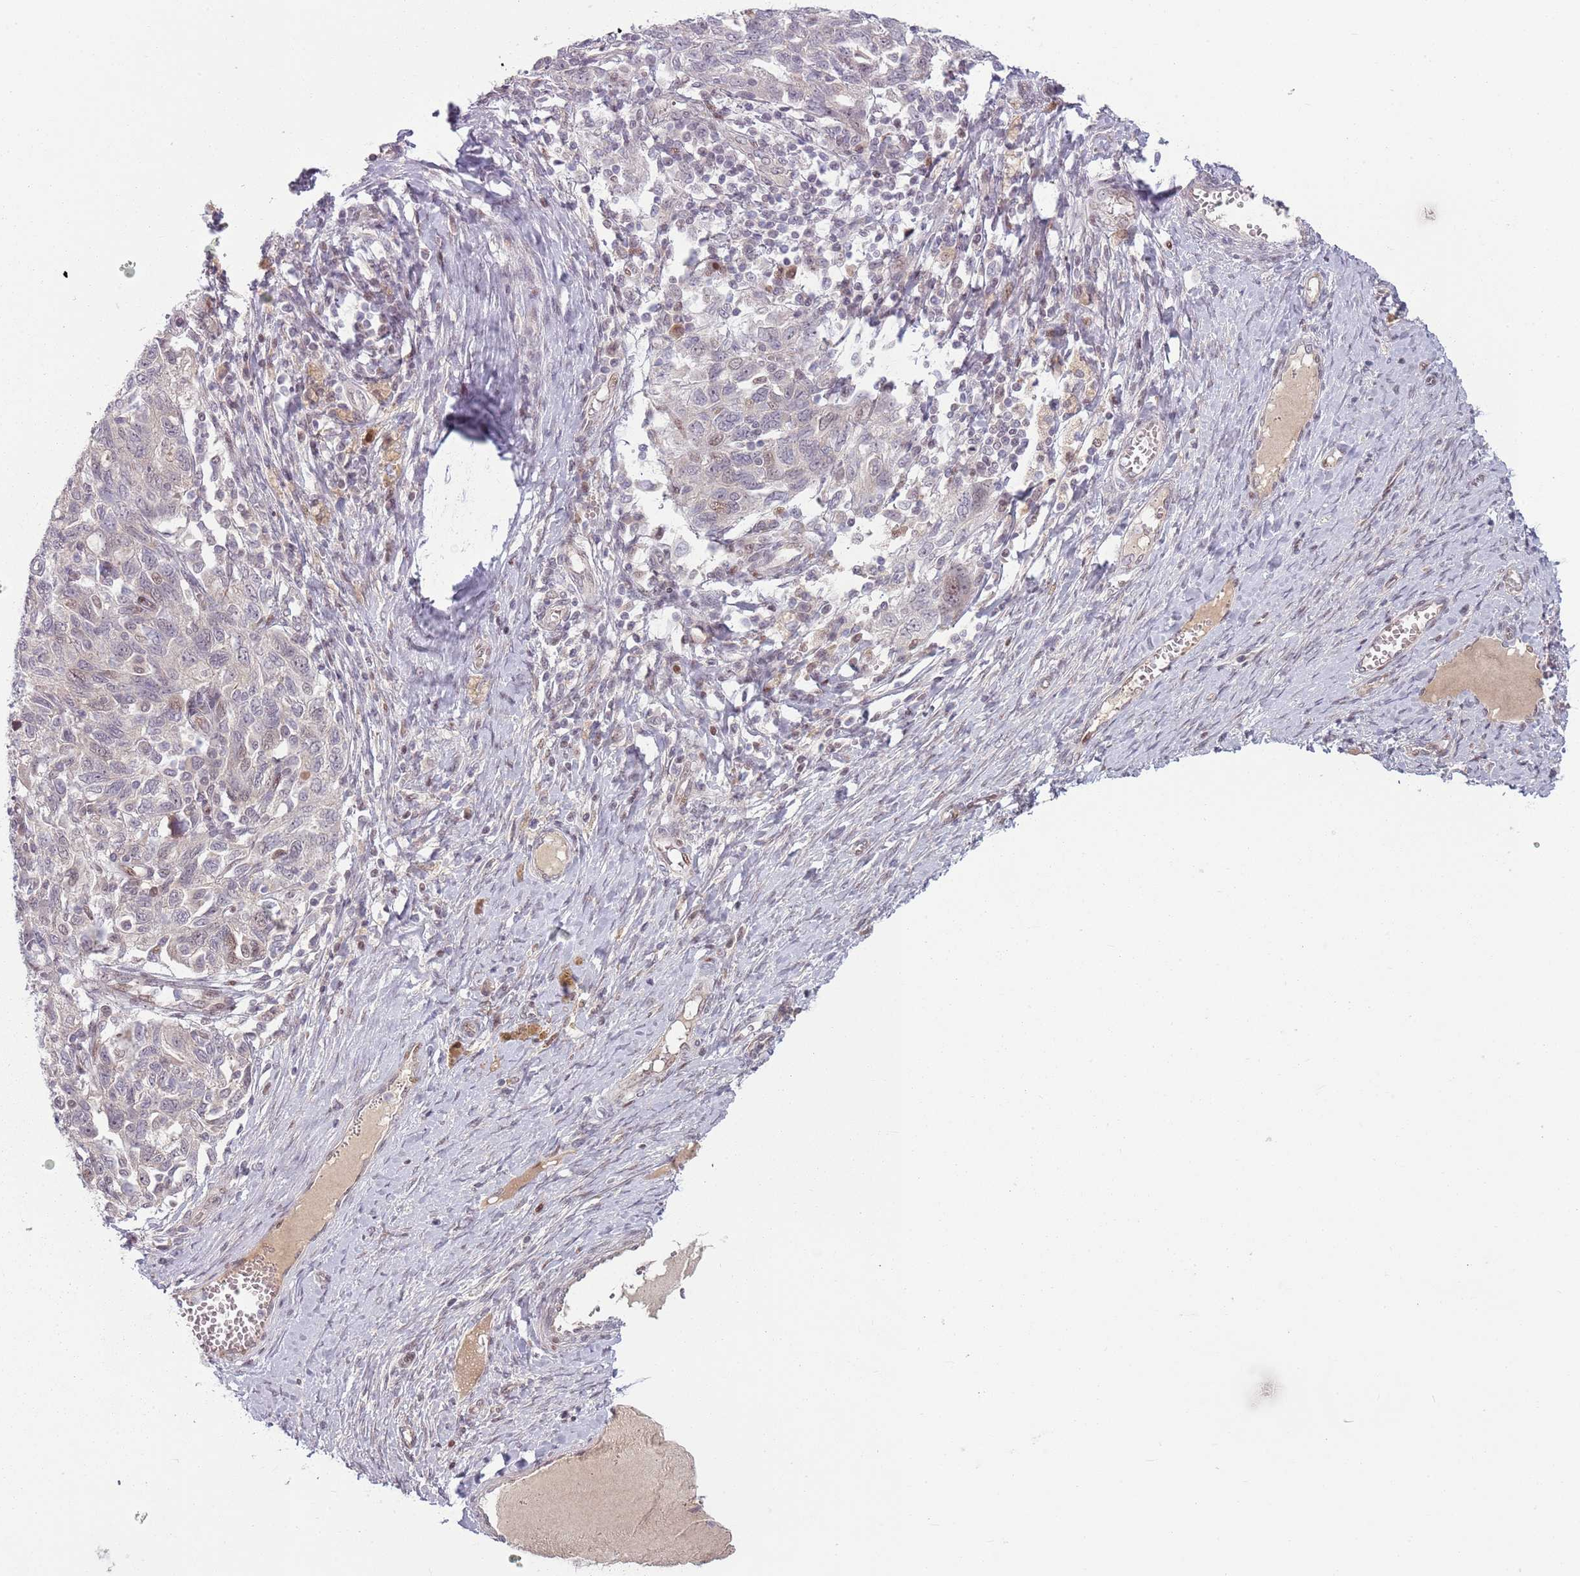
{"staining": {"intensity": "weak", "quantity": "<25%", "location": "nuclear"}, "tissue": "ovarian cancer", "cell_type": "Tumor cells", "image_type": "cancer", "snomed": [{"axis": "morphology", "description": "Carcinoma, NOS"}, {"axis": "morphology", "description": "Cystadenocarcinoma, serous, NOS"}, {"axis": "topography", "description": "Ovary"}], "caption": "The photomicrograph exhibits no significant positivity in tumor cells of ovarian serous cystadenocarcinoma.", "gene": "ADGRG1", "patient": {"sex": "female", "age": 69}}